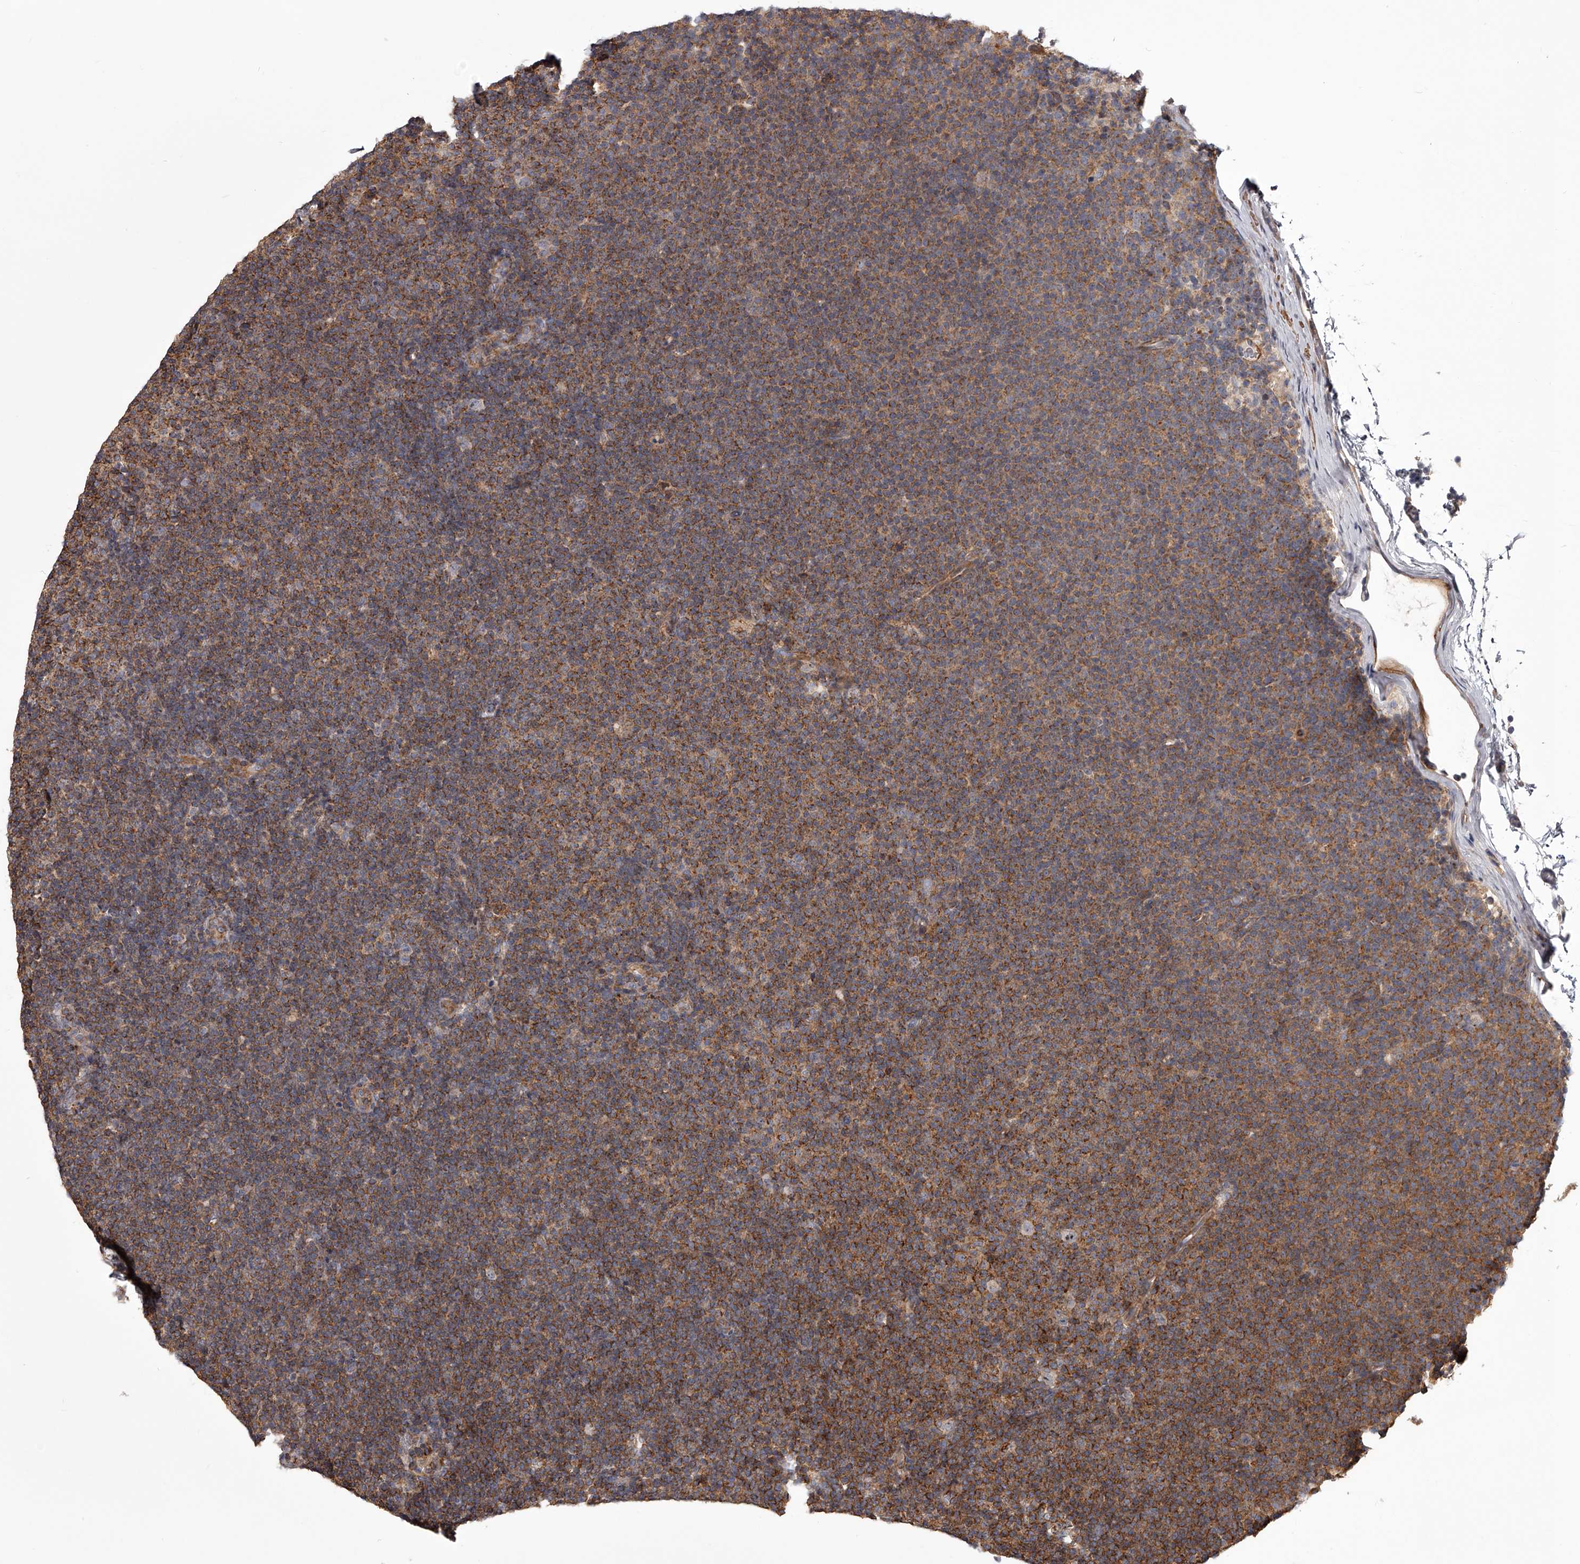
{"staining": {"intensity": "moderate", "quantity": ">75%", "location": "cytoplasmic/membranous"}, "tissue": "lymphoma", "cell_type": "Tumor cells", "image_type": "cancer", "snomed": [{"axis": "morphology", "description": "Malignant lymphoma, non-Hodgkin's type, Low grade"}, {"axis": "topography", "description": "Lymph node"}], "caption": "About >75% of tumor cells in human malignant lymphoma, non-Hodgkin's type (low-grade) reveal moderate cytoplasmic/membranous protein staining as visualized by brown immunohistochemical staining.", "gene": "RRP36", "patient": {"sex": "female", "age": 53}}